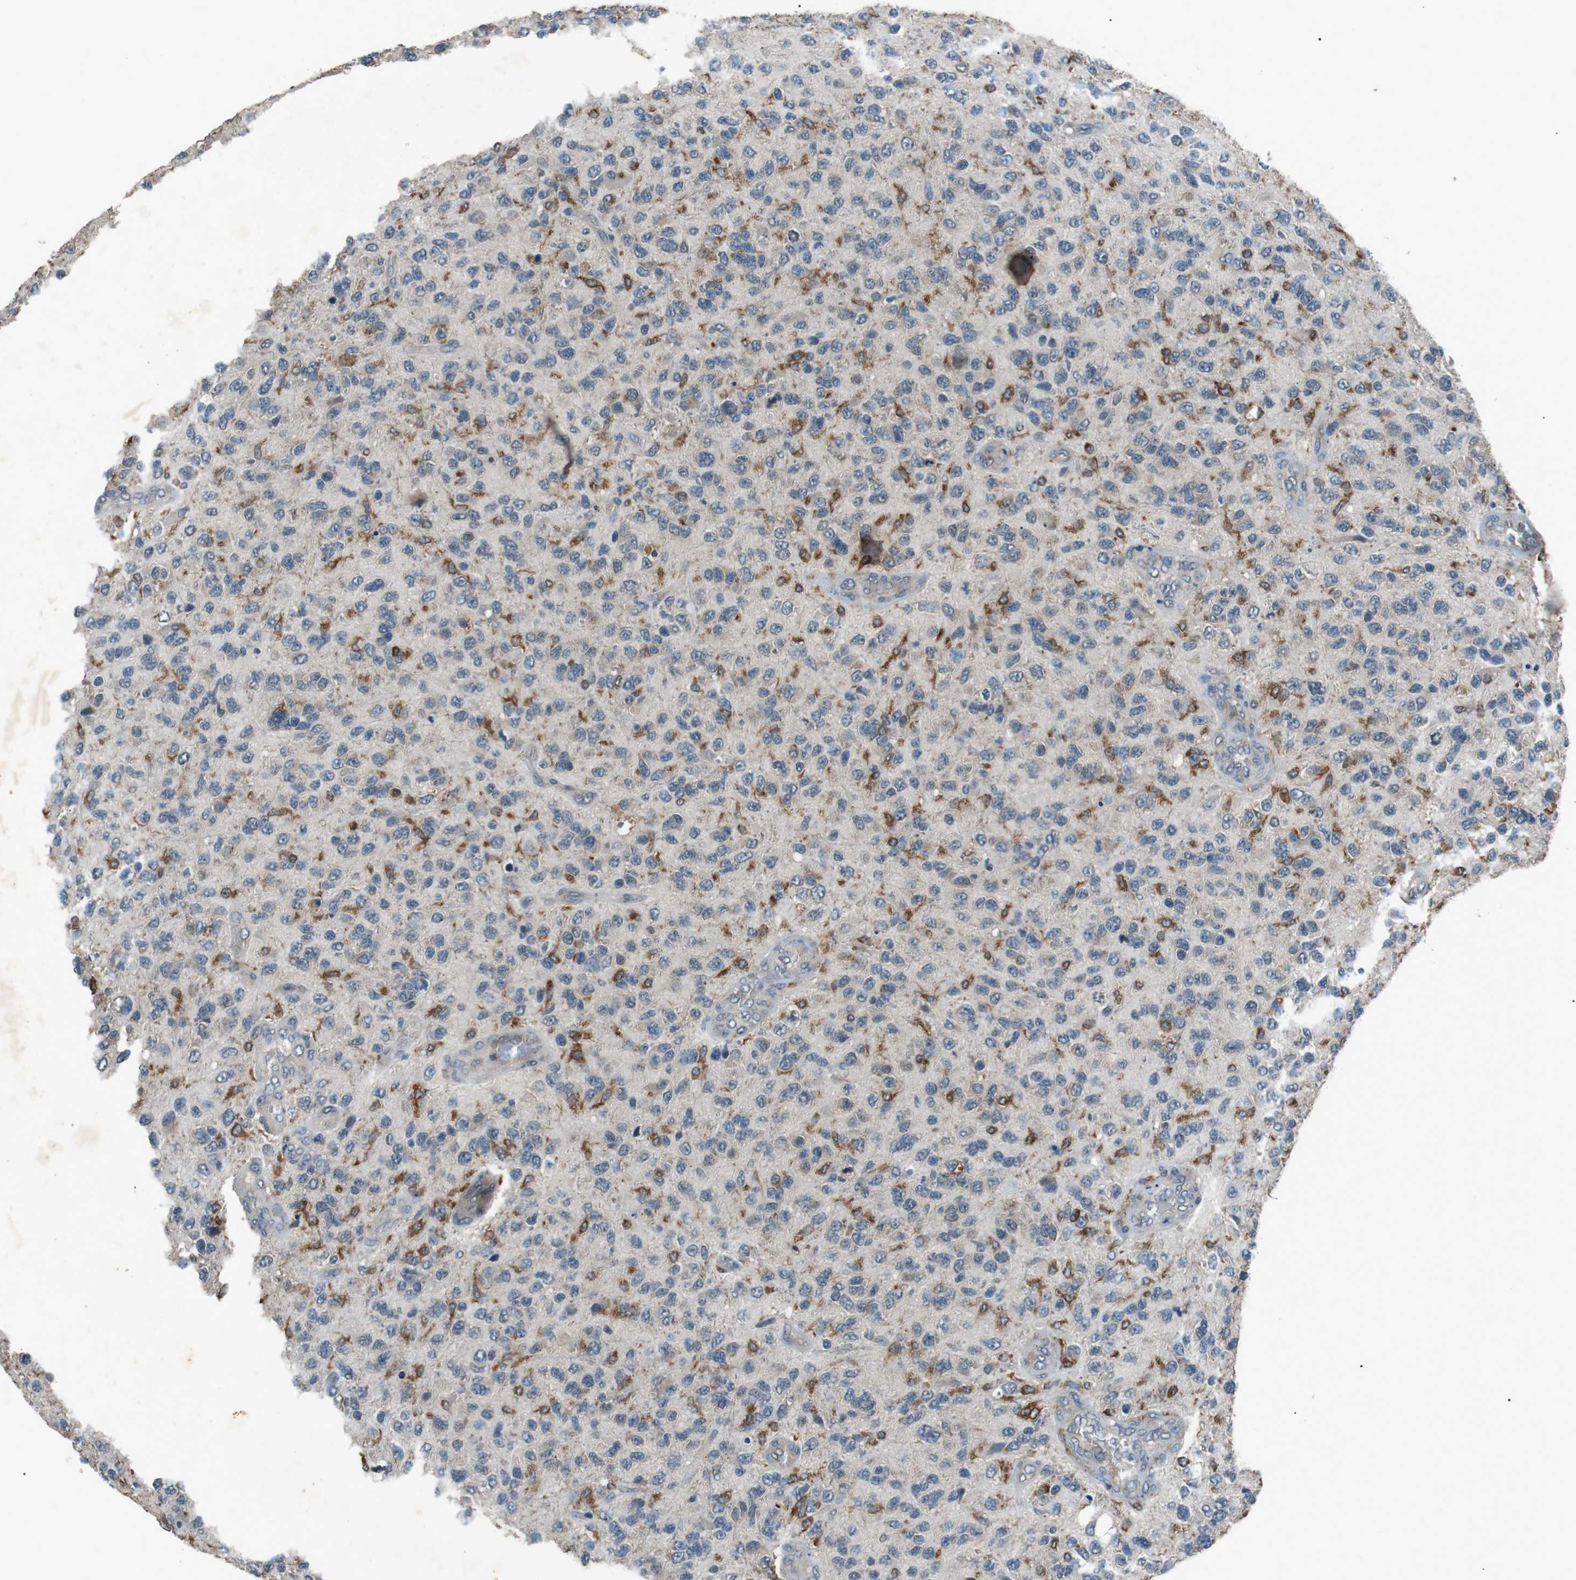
{"staining": {"intensity": "moderate", "quantity": "<25%", "location": "cytoplasmic/membranous"}, "tissue": "glioma", "cell_type": "Tumor cells", "image_type": "cancer", "snomed": [{"axis": "morphology", "description": "Glioma, malignant, High grade"}, {"axis": "topography", "description": "Brain"}], "caption": "Brown immunohistochemical staining in glioma displays moderate cytoplasmic/membranous expression in about <25% of tumor cells.", "gene": "NEK7", "patient": {"sex": "female", "age": 58}}